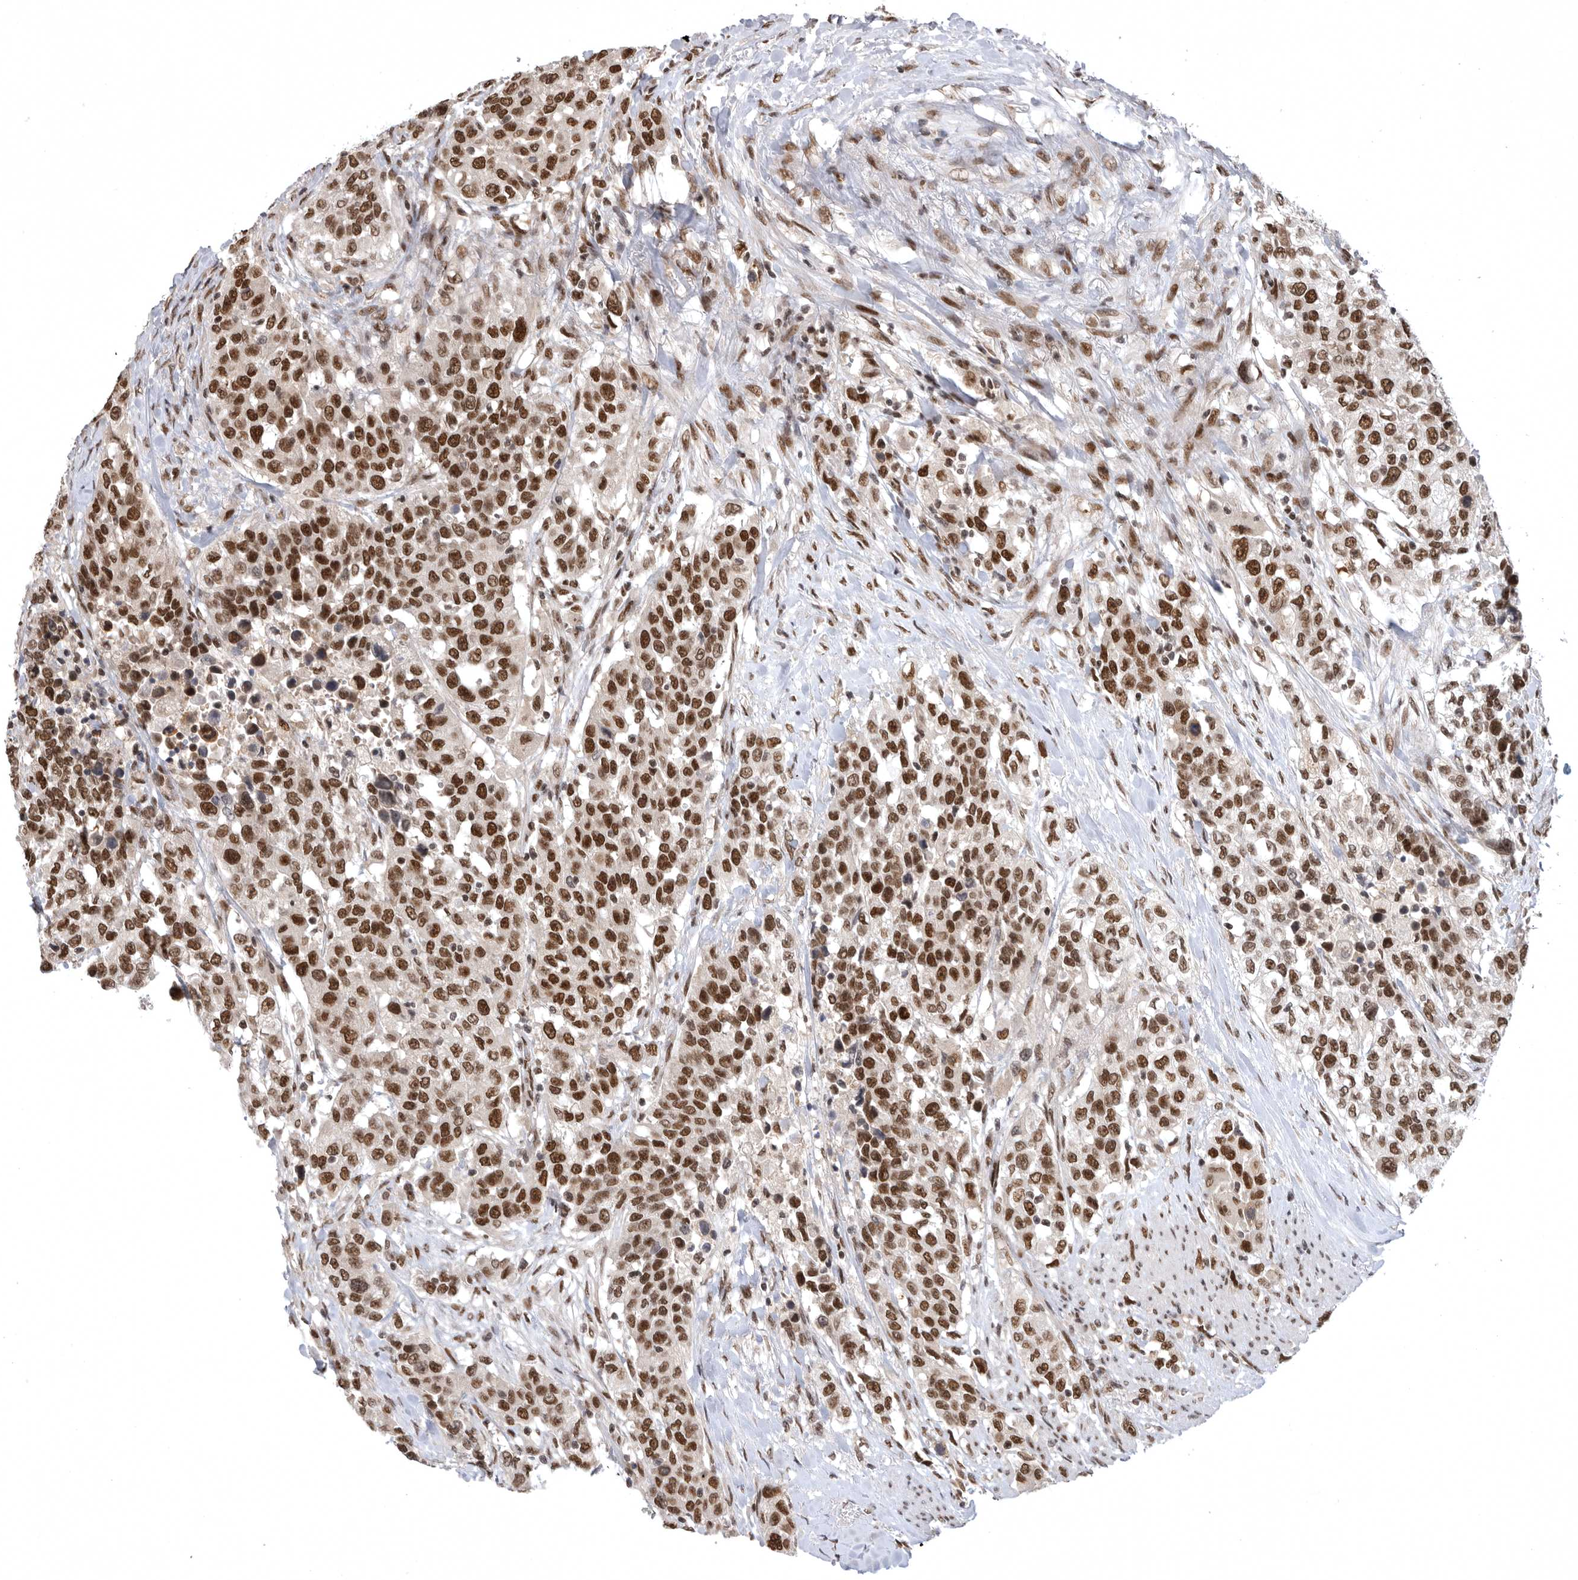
{"staining": {"intensity": "strong", "quantity": ">75%", "location": "nuclear"}, "tissue": "urothelial cancer", "cell_type": "Tumor cells", "image_type": "cancer", "snomed": [{"axis": "morphology", "description": "Urothelial carcinoma, High grade"}, {"axis": "topography", "description": "Urinary bladder"}], "caption": "This photomicrograph demonstrates IHC staining of human urothelial carcinoma (high-grade), with high strong nuclear positivity in approximately >75% of tumor cells.", "gene": "ZNF830", "patient": {"sex": "female", "age": 80}}